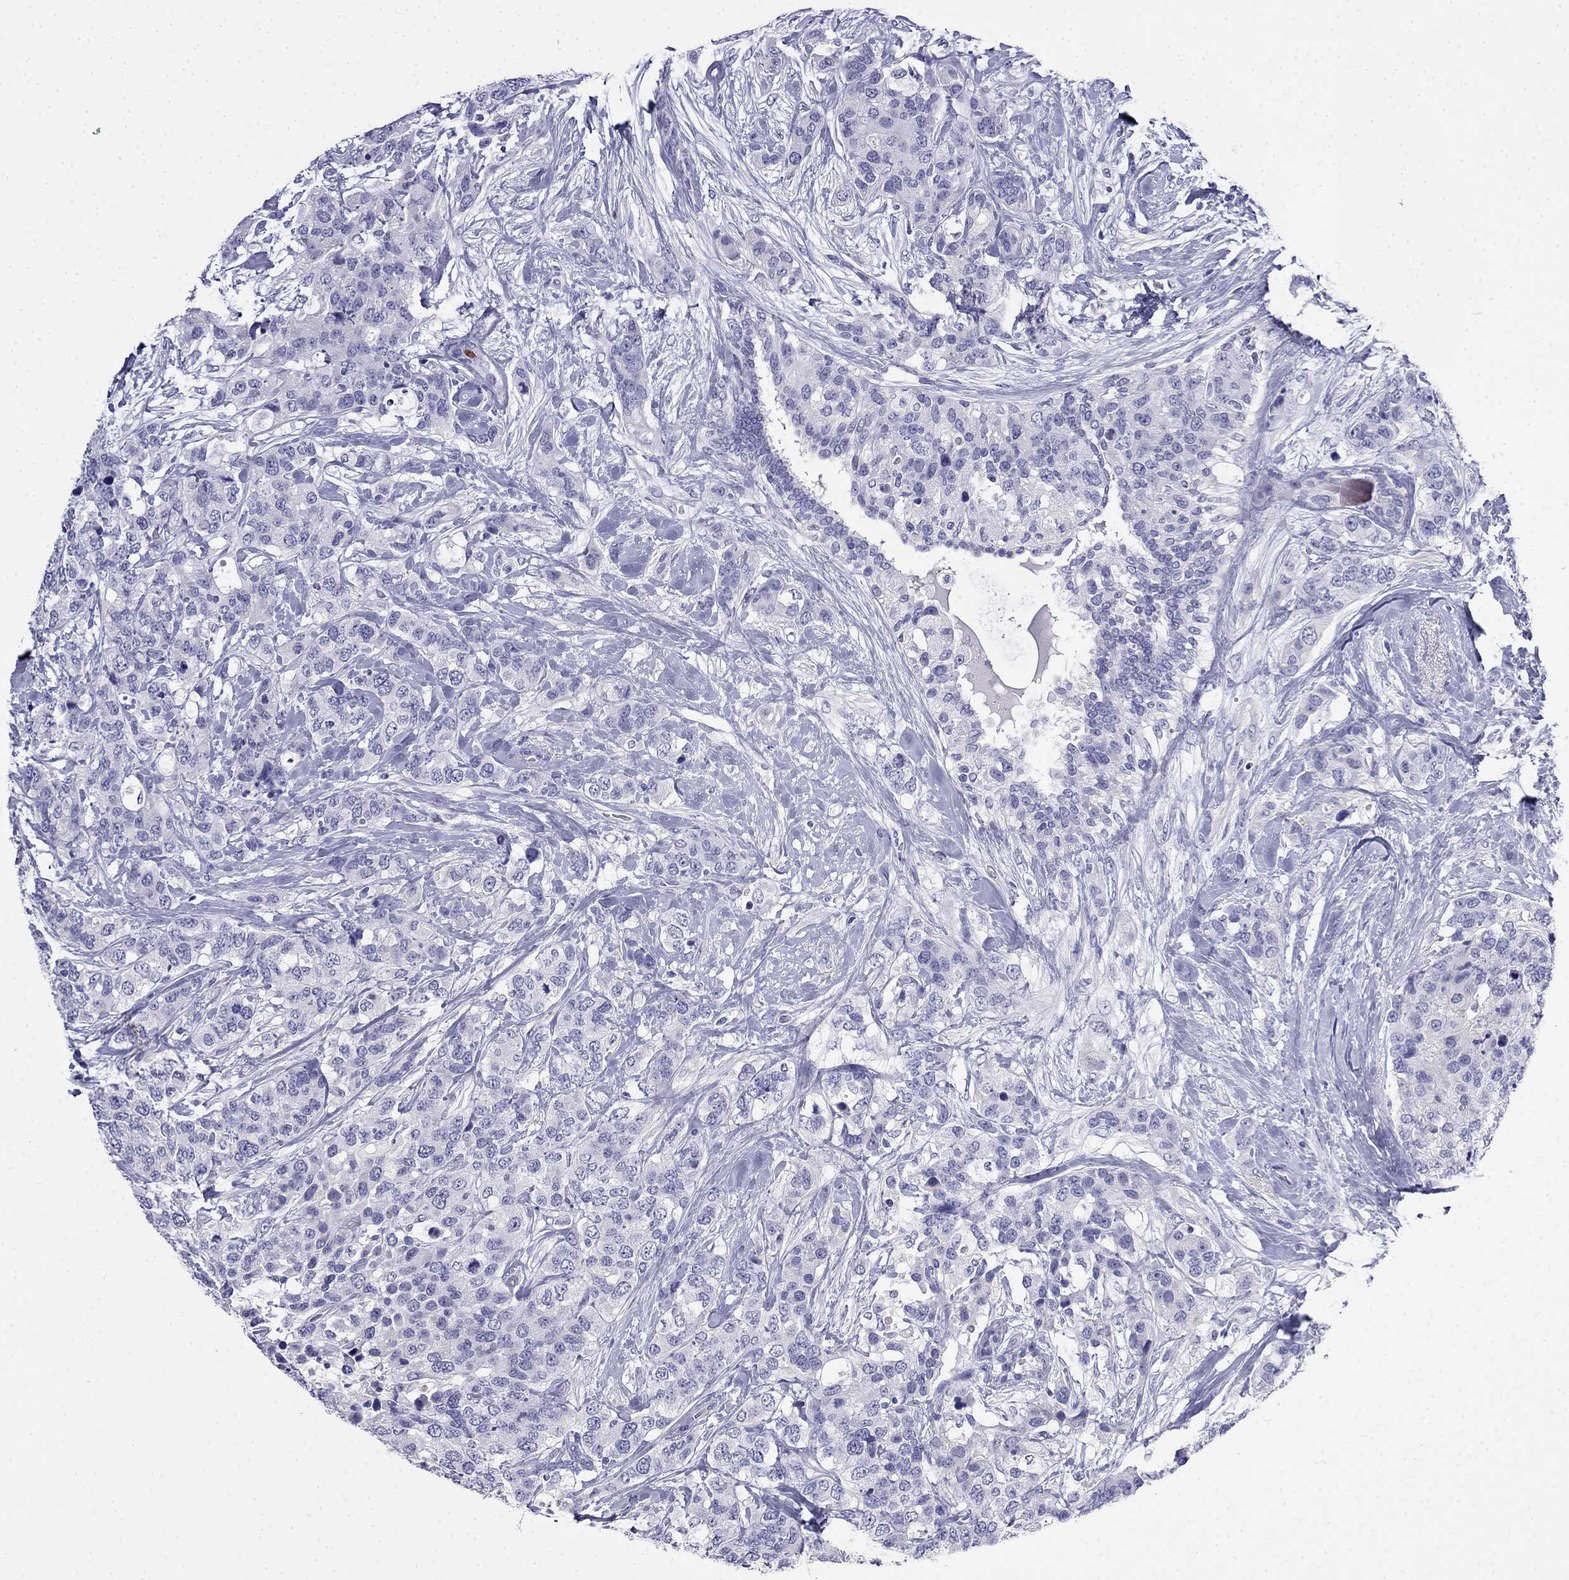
{"staining": {"intensity": "negative", "quantity": "none", "location": "none"}, "tissue": "breast cancer", "cell_type": "Tumor cells", "image_type": "cancer", "snomed": [{"axis": "morphology", "description": "Lobular carcinoma"}, {"axis": "topography", "description": "Breast"}], "caption": "Immunohistochemistry photomicrograph of neoplastic tissue: human lobular carcinoma (breast) stained with DAB (3,3'-diaminobenzidine) displays no significant protein staining in tumor cells.", "gene": "MYO15A", "patient": {"sex": "female", "age": 59}}